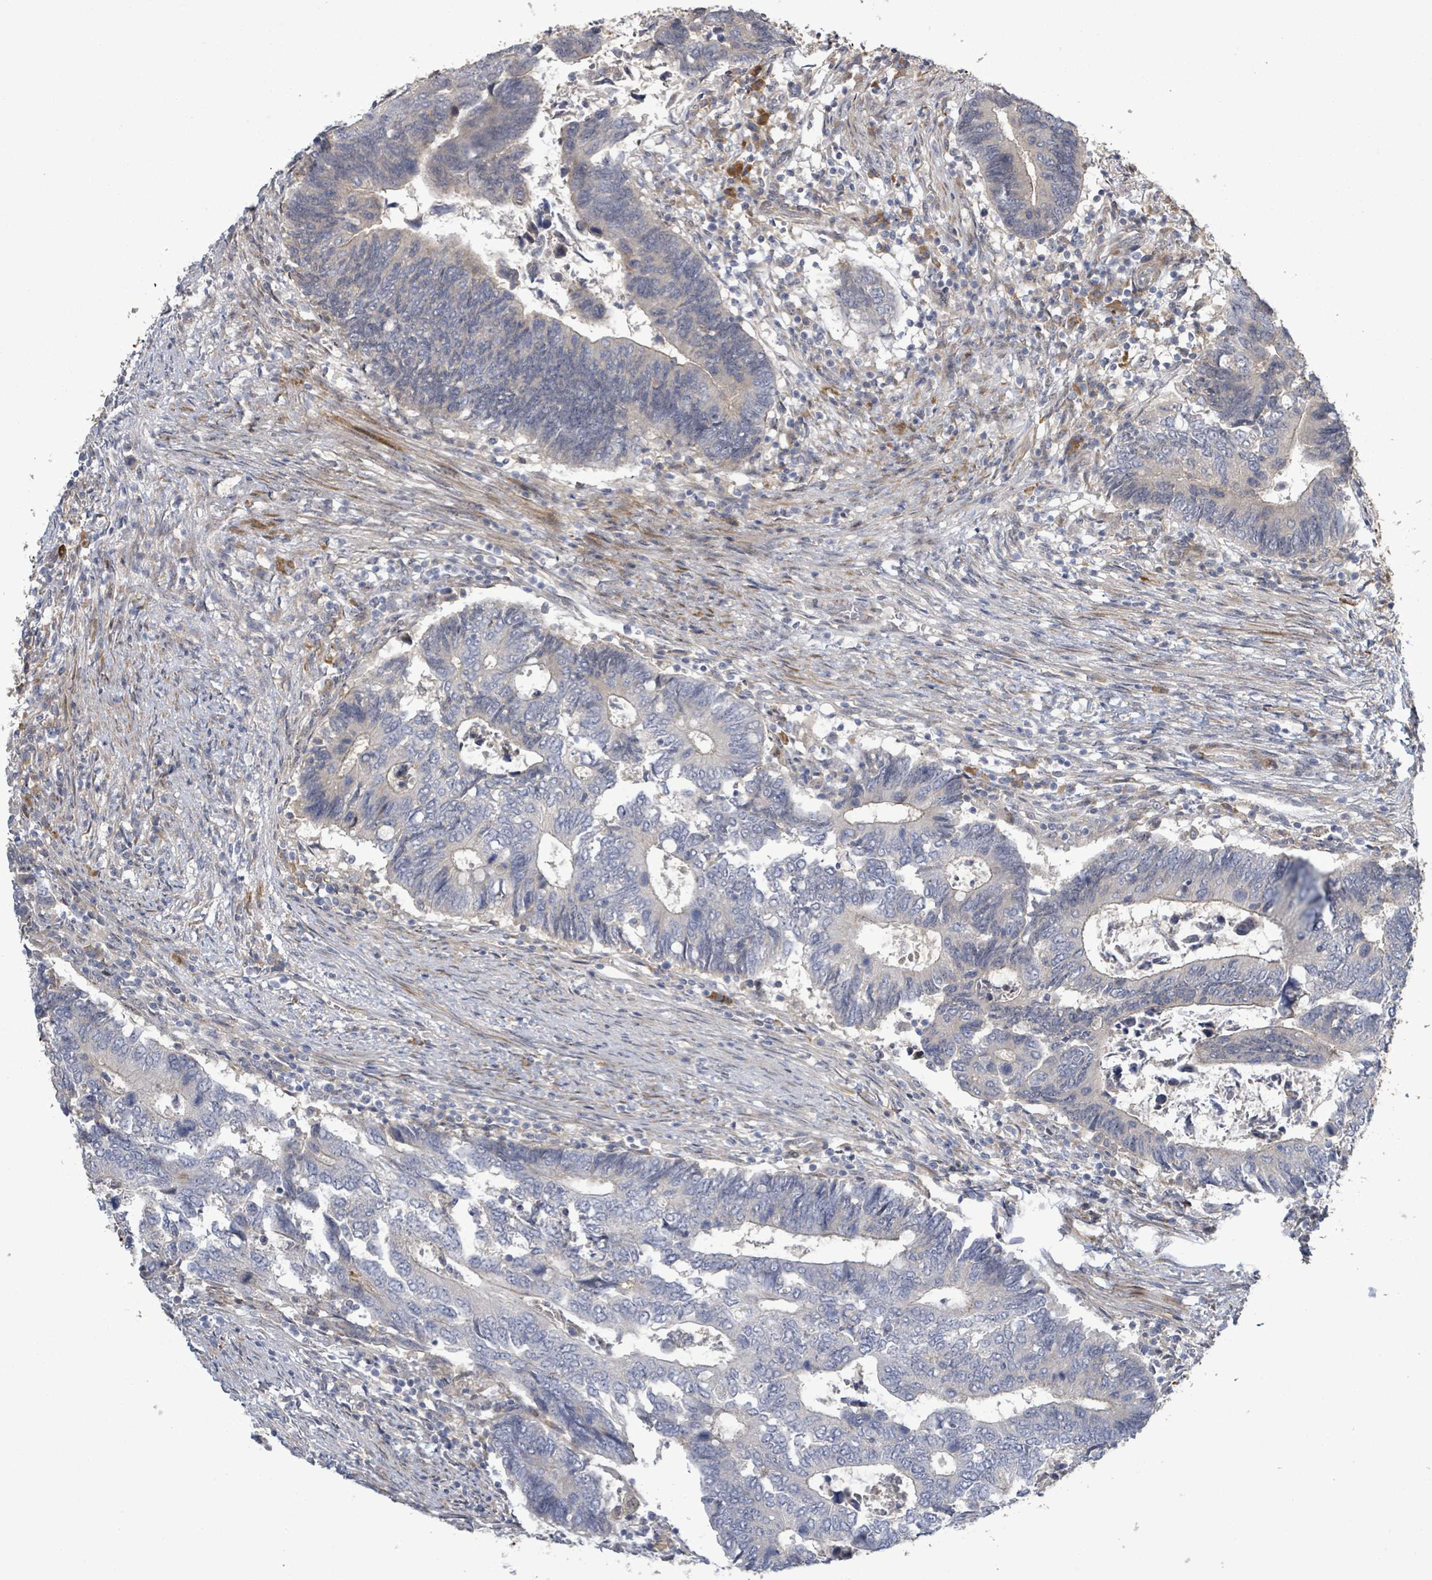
{"staining": {"intensity": "negative", "quantity": "none", "location": "none"}, "tissue": "colorectal cancer", "cell_type": "Tumor cells", "image_type": "cancer", "snomed": [{"axis": "morphology", "description": "Adenocarcinoma, NOS"}, {"axis": "topography", "description": "Colon"}], "caption": "Protein analysis of adenocarcinoma (colorectal) displays no significant positivity in tumor cells.", "gene": "SLIT3", "patient": {"sex": "male", "age": 87}}